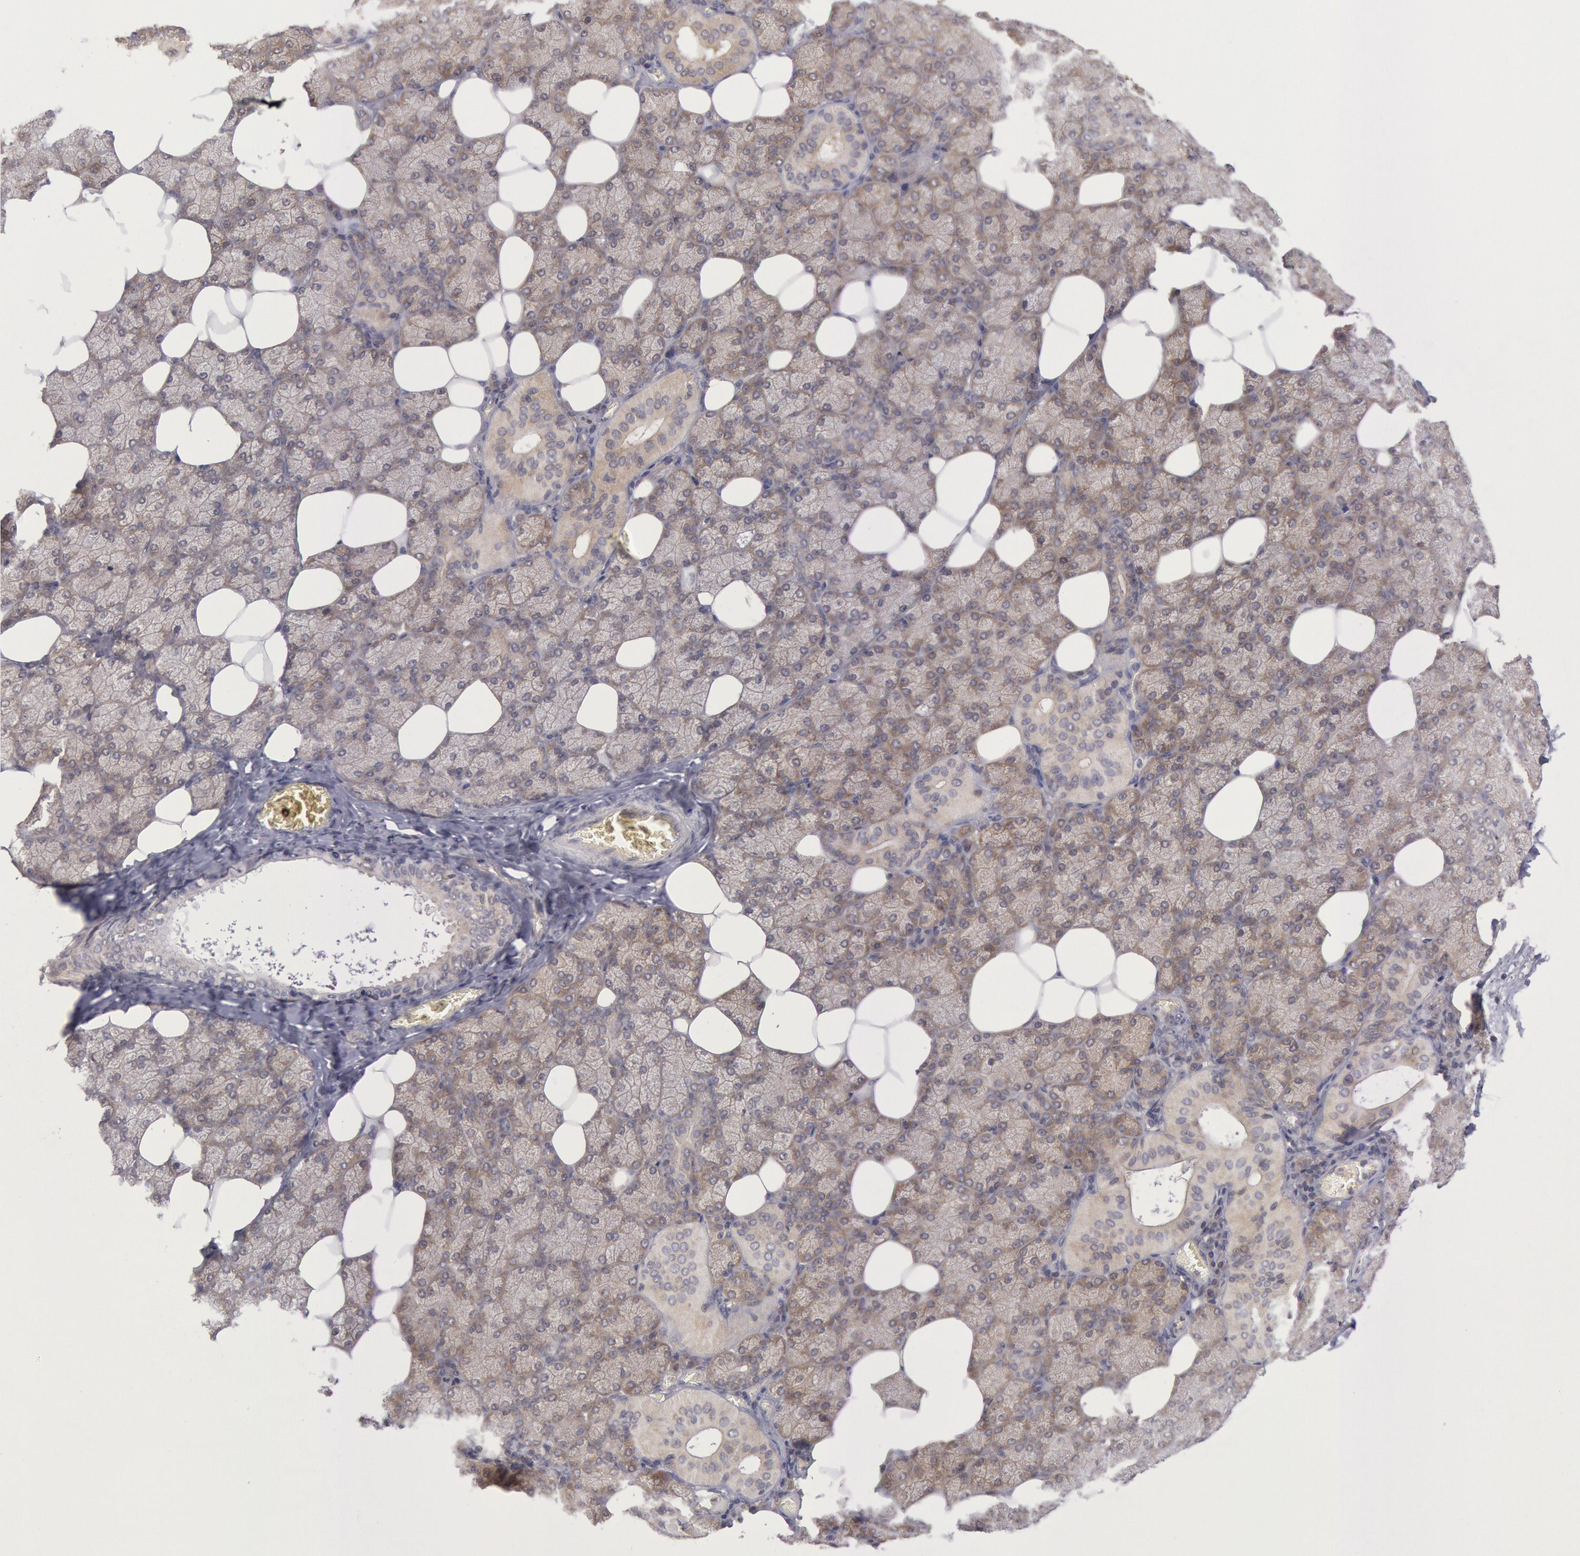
{"staining": {"intensity": "moderate", "quantity": ">75%", "location": "cytoplasmic/membranous"}, "tissue": "salivary gland", "cell_type": "Glandular cells", "image_type": "normal", "snomed": [{"axis": "morphology", "description": "Normal tissue, NOS"}, {"axis": "topography", "description": "Lymph node"}, {"axis": "topography", "description": "Salivary gland"}], "caption": "Immunohistochemical staining of normal human salivary gland demonstrates moderate cytoplasmic/membranous protein expression in about >75% of glandular cells. (Stains: DAB in brown, nuclei in blue, Microscopy: brightfield microscopy at high magnification).", "gene": "BRAF", "patient": {"sex": "male", "age": 8}}